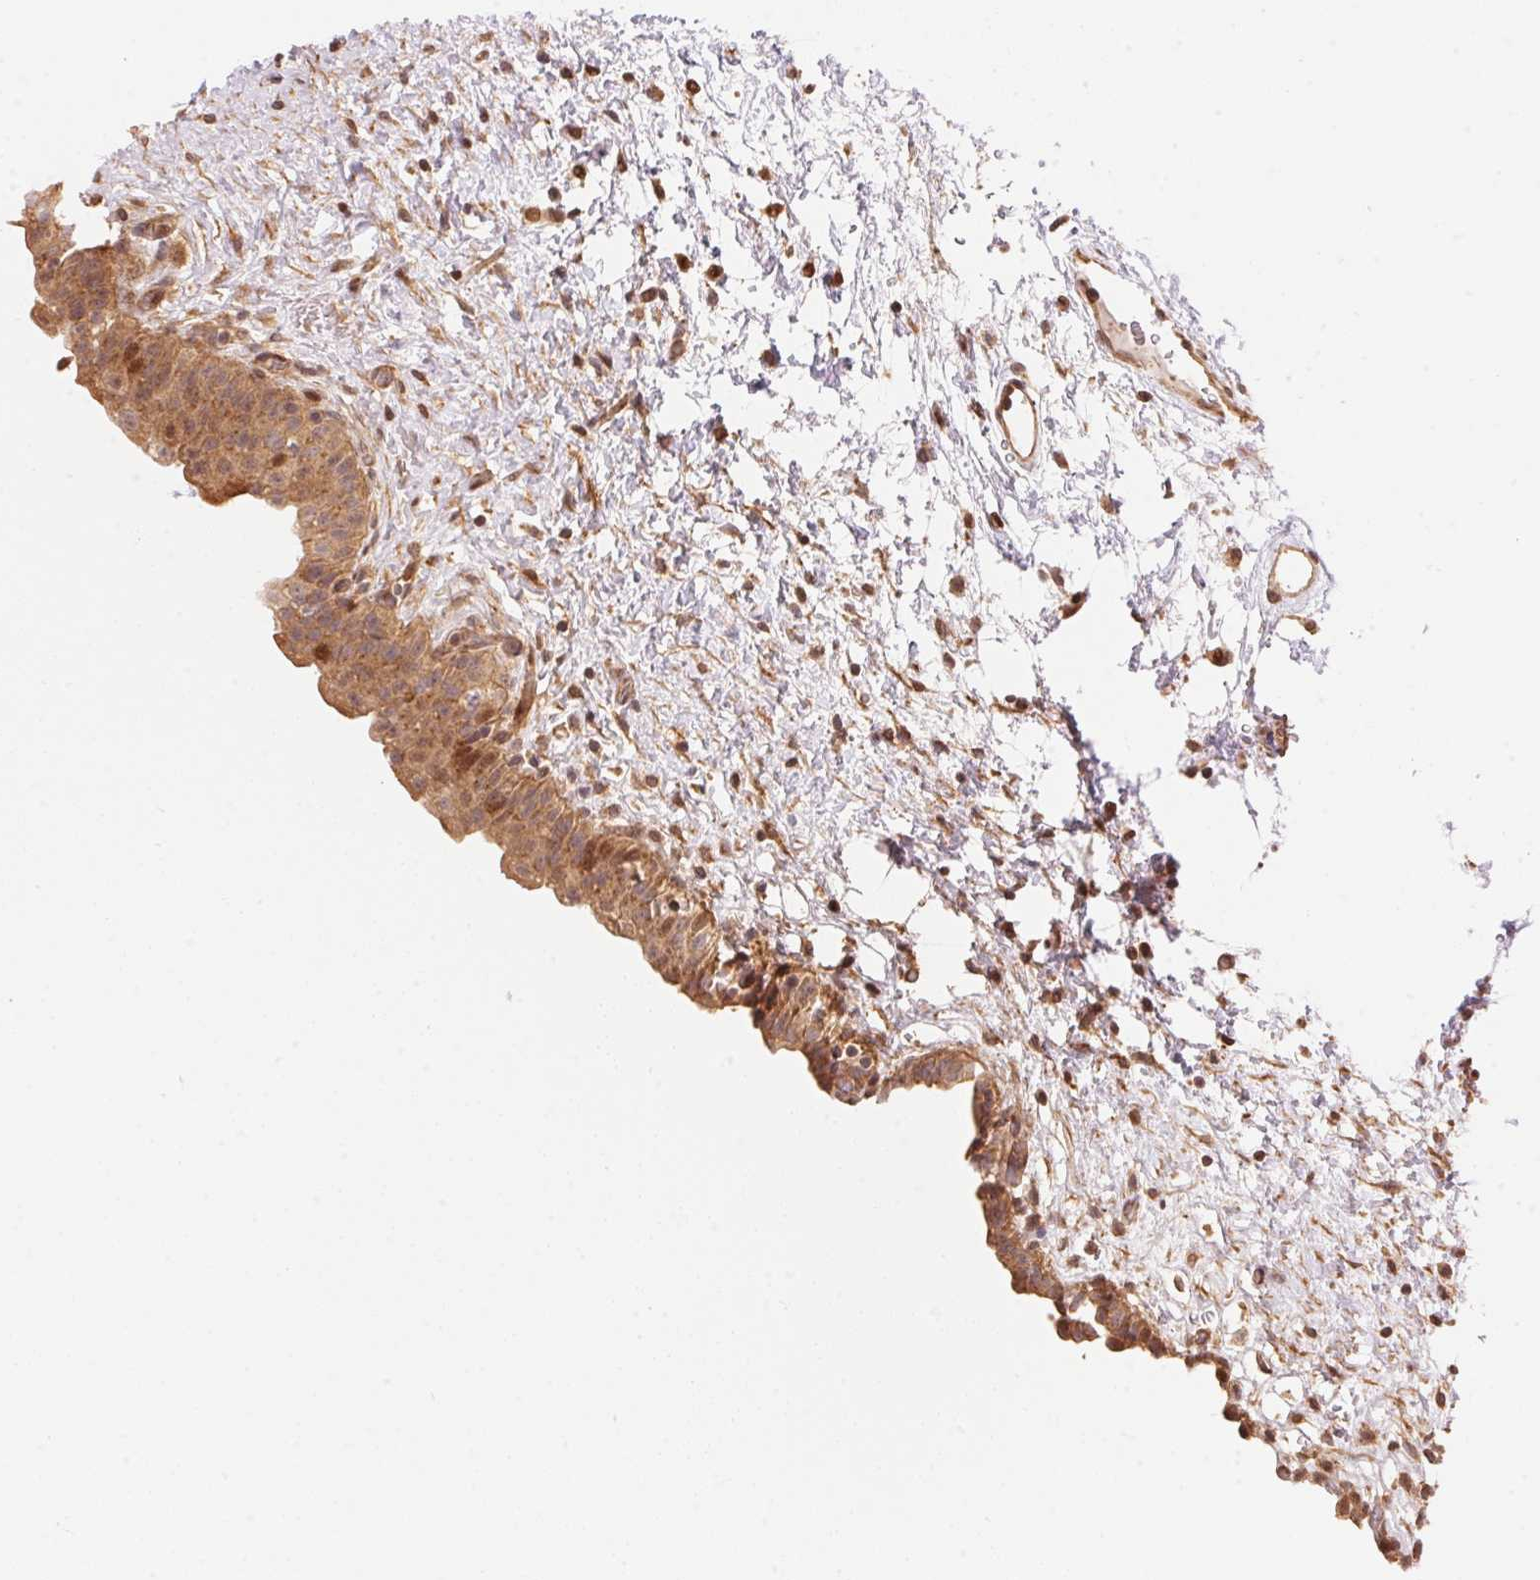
{"staining": {"intensity": "moderate", "quantity": ">75%", "location": "cytoplasmic/membranous"}, "tissue": "urinary bladder", "cell_type": "Urothelial cells", "image_type": "normal", "snomed": [{"axis": "morphology", "description": "Normal tissue, NOS"}, {"axis": "topography", "description": "Urinary bladder"}], "caption": "Immunohistochemical staining of unremarkable human urinary bladder demonstrates moderate cytoplasmic/membranous protein expression in about >75% of urothelial cells.", "gene": "TNIP2", "patient": {"sex": "male", "age": 69}}